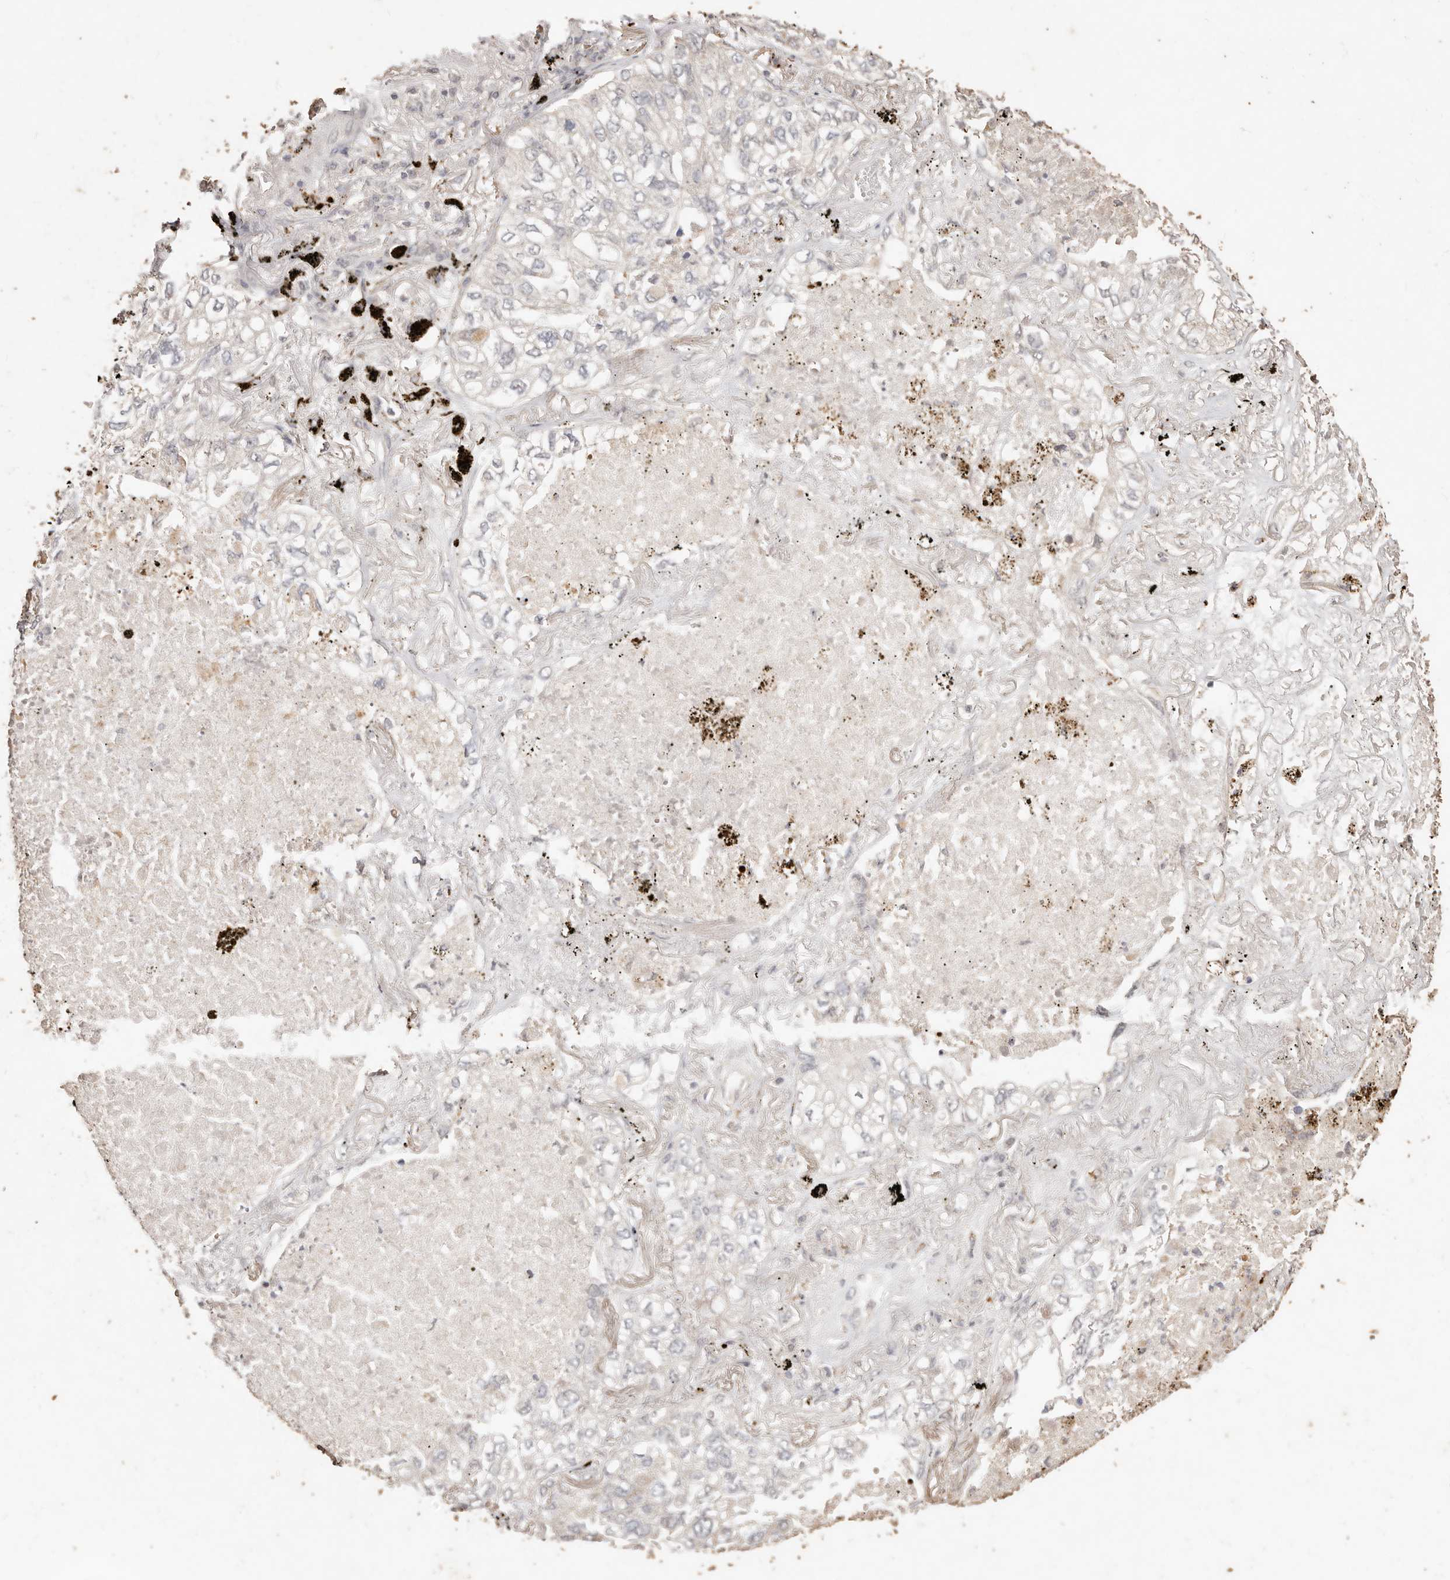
{"staining": {"intensity": "negative", "quantity": "none", "location": "none"}, "tissue": "lung cancer", "cell_type": "Tumor cells", "image_type": "cancer", "snomed": [{"axis": "morphology", "description": "Adenocarcinoma, NOS"}, {"axis": "topography", "description": "Lung"}], "caption": "Immunohistochemical staining of adenocarcinoma (lung) demonstrates no significant expression in tumor cells.", "gene": "KIF9", "patient": {"sex": "male", "age": 65}}